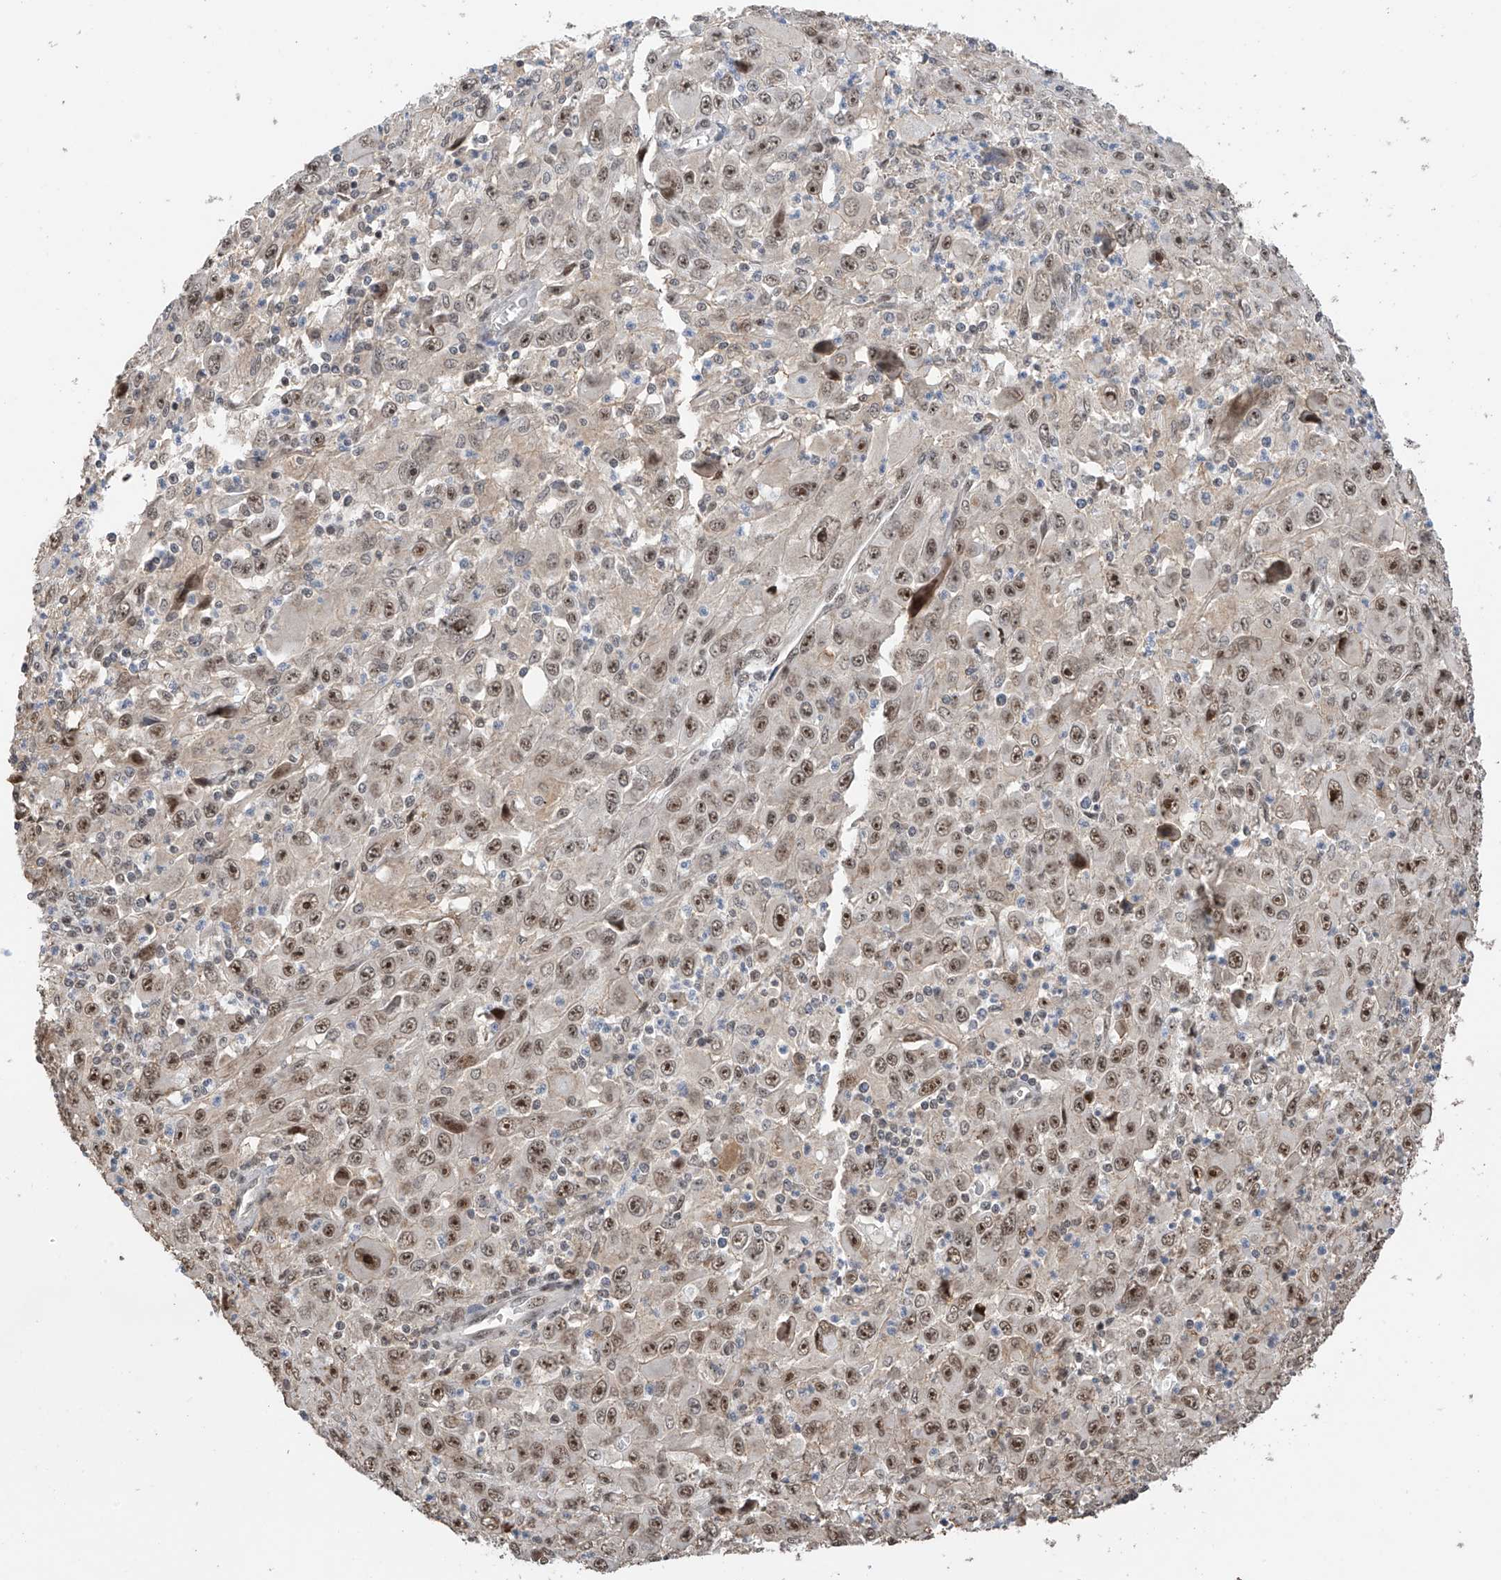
{"staining": {"intensity": "moderate", "quantity": ">75%", "location": "nuclear"}, "tissue": "melanoma", "cell_type": "Tumor cells", "image_type": "cancer", "snomed": [{"axis": "morphology", "description": "Malignant melanoma, Metastatic site"}, {"axis": "topography", "description": "Skin"}], "caption": "Immunohistochemistry of human melanoma exhibits medium levels of moderate nuclear staining in about >75% of tumor cells.", "gene": "C1orf131", "patient": {"sex": "female", "age": 56}}